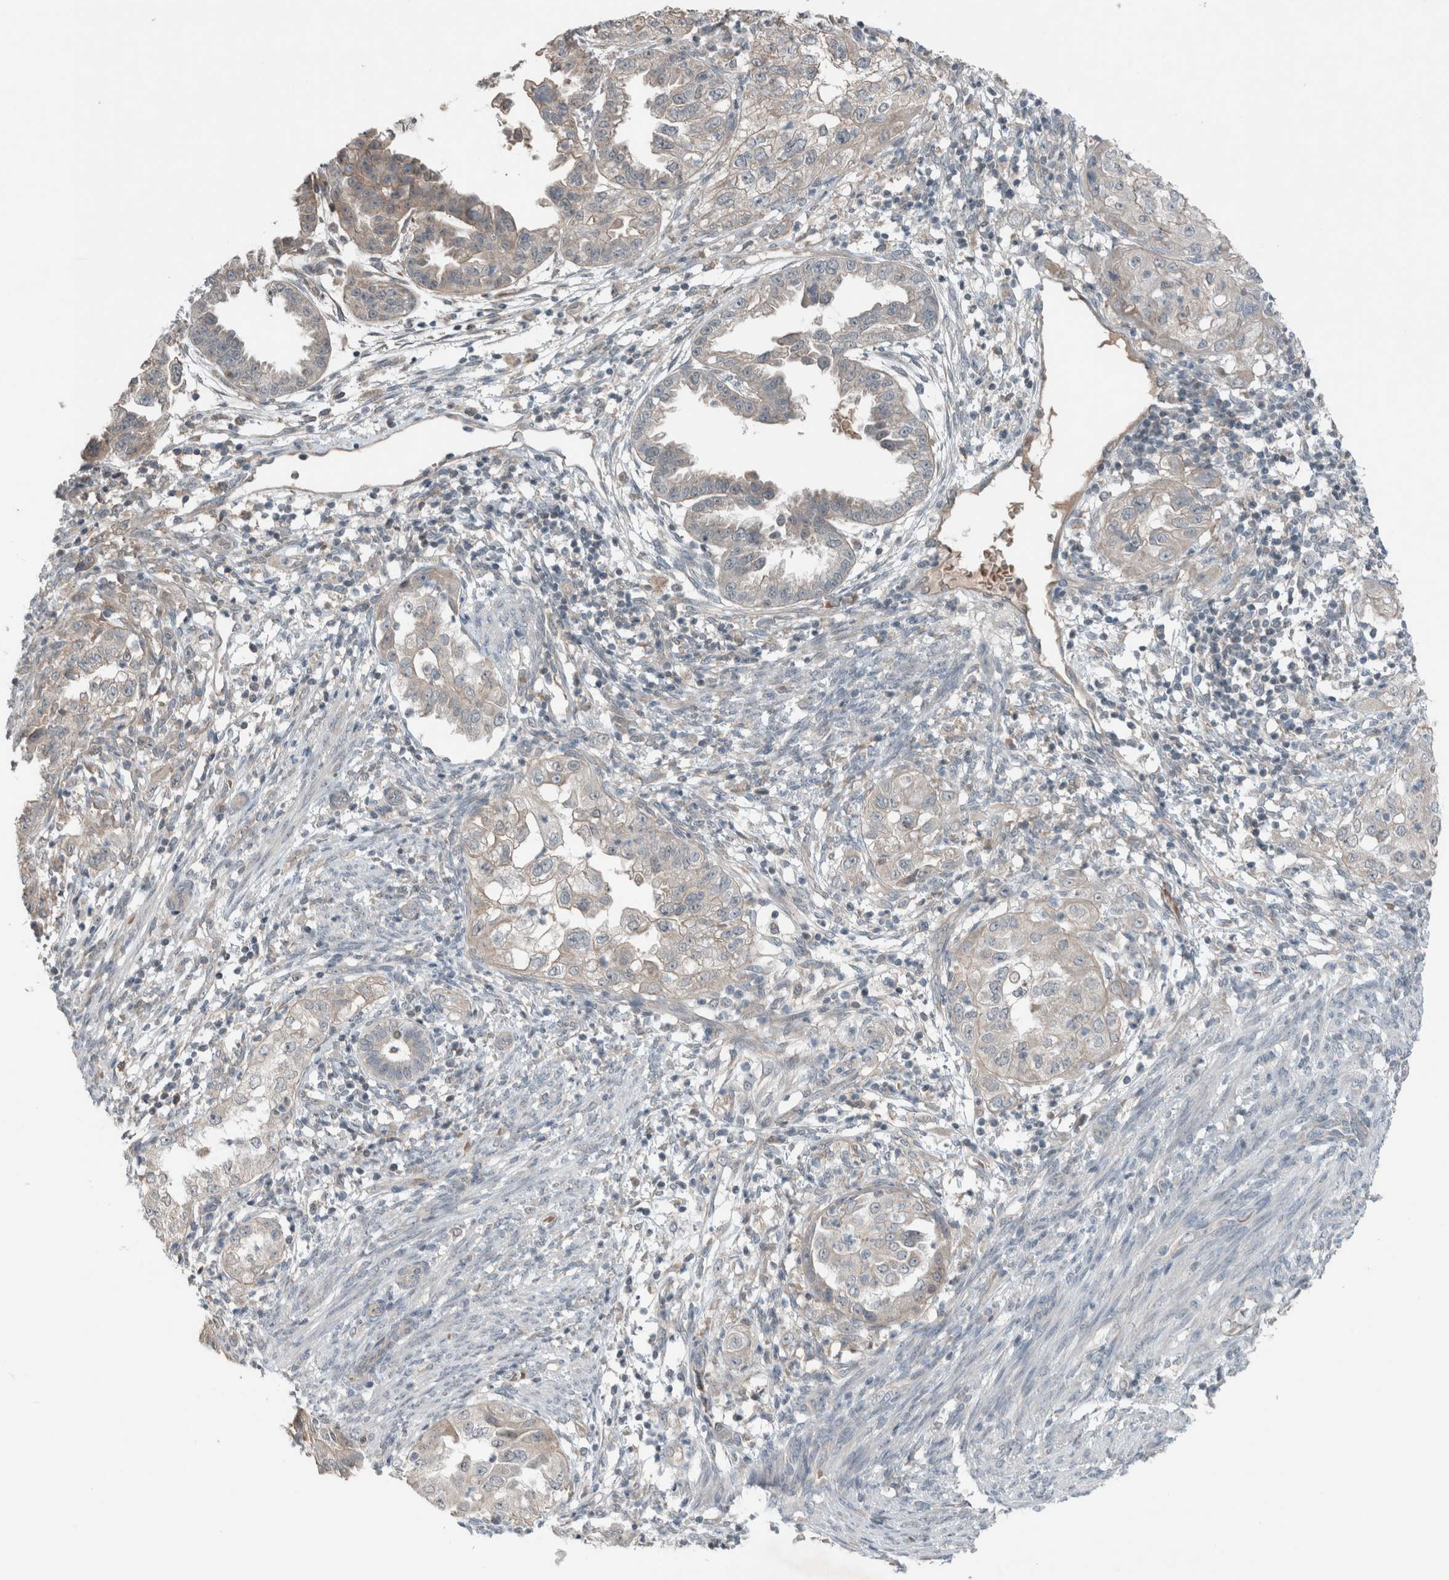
{"staining": {"intensity": "weak", "quantity": "<25%", "location": "cytoplasmic/membranous"}, "tissue": "endometrial cancer", "cell_type": "Tumor cells", "image_type": "cancer", "snomed": [{"axis": "morphology", "description": "Adenocarcinoma, NOS"}, {"axis": "topography", "description": "Endometrium"}], "caption": "A high-resolution image shows IHC staining of endometrial adenocarcinoma, which demonstrates no significant staining in tumor cells. (DAB immunohistochemistry (IHC), high magnification).", "gene": "JADE2", "patient": {"sex": "female", "age": 85}}